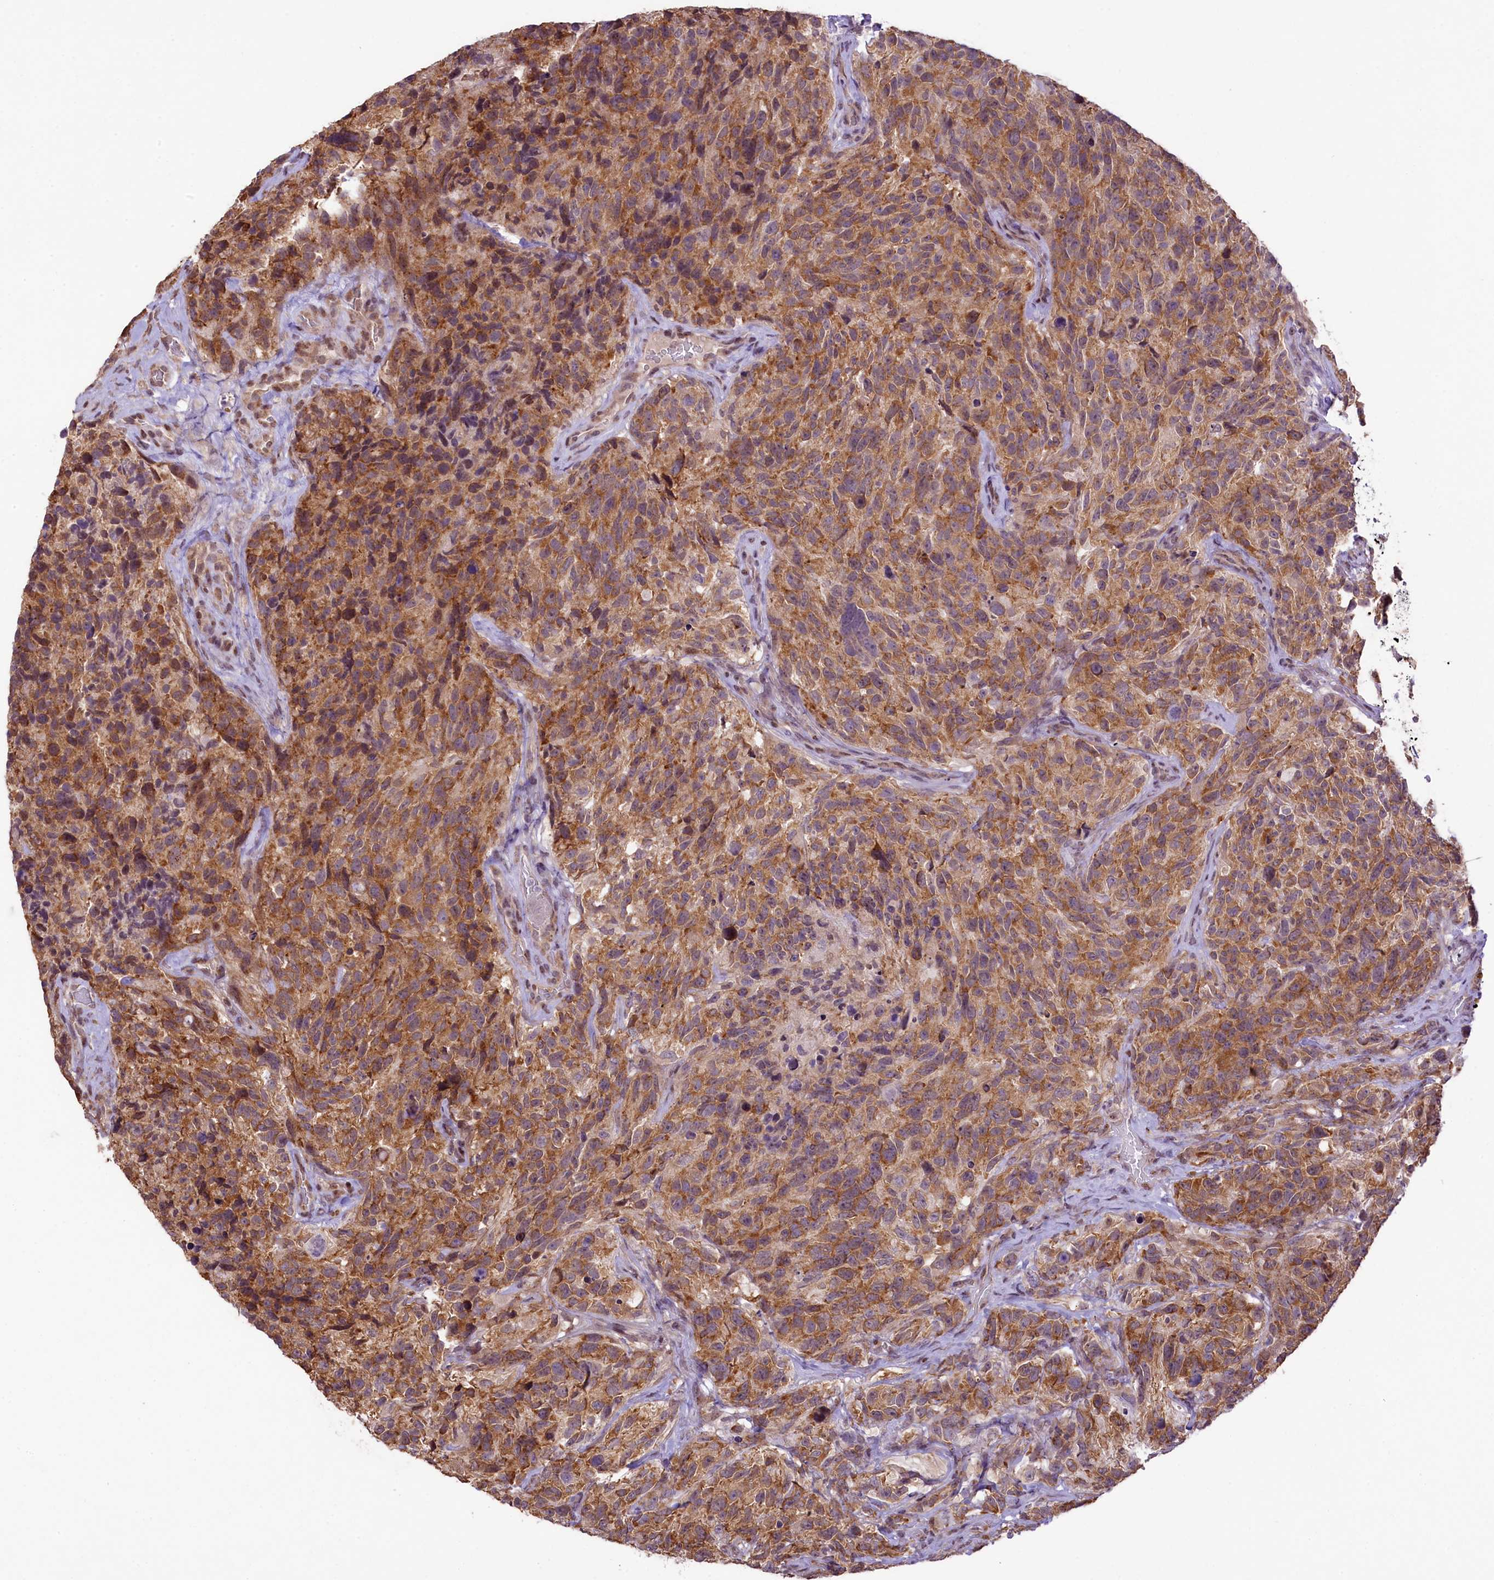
{"staining": {"intensity": "moderate", "quantity": ">75%", "location": "cytoplasmic/membranous"}, "tissue": "glioma", "cell_type": "Tumor cells", "image_type": "cancer", "snomed": [{"axis": "morphology", "description": "Glioma, malignant, High grade"}, {"axis": "topography", "description": "Brain"}], "caption": "Immunohistochemistry (IHC) image of neoplastic tissue: human glioma stained using IHC shows medium levels of moderate protein expression localized specifically in the cytoplasmic/membranous of tumor cells, appearing as a cytoplasmic/membranous brown color.", "gene": "RBBP8", "patient": {"sex": "male", "age": 69}}